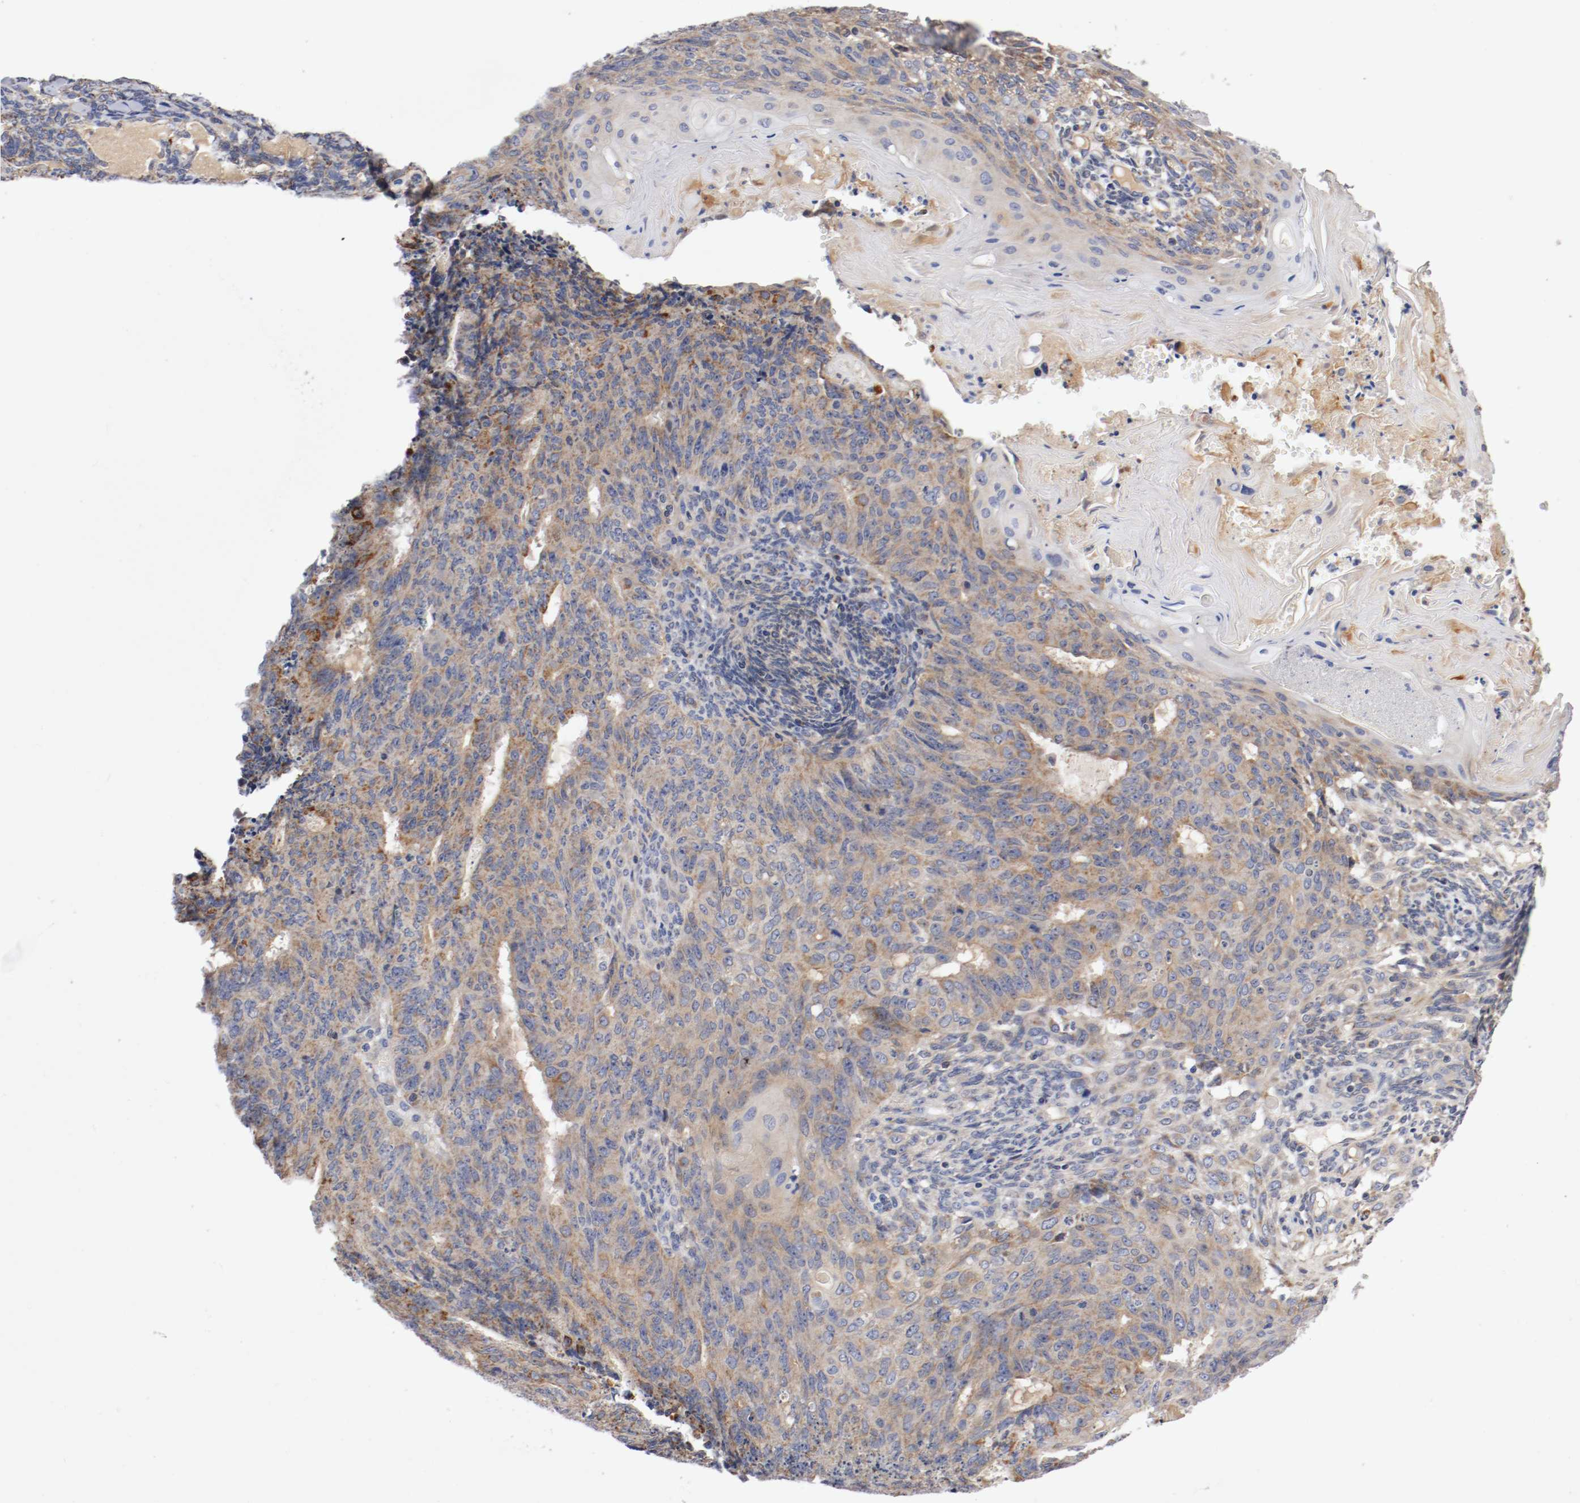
{"staining": {"intensity": "moderate", "quantity": ">75%", "location": "cytoplasmic/membranous"}, "tissue": "endometrial cancer", "cell_type": "Tumor cells", "image_type": "cancer", "snomed": [{"axis": "morphology", "description": "Neoplasm, malignant, NOS"}, {"axis": "topography", "description": "Endometrium"}], "caption": "Brown immunohistochemical staining in human neoplasm (malignant) (endometrial) exhibits moderate cytoplasmic/membranous expression in approximately >75% of tumor cells.", "gene": "PCSK6", "patient": {"sex": "female", "age": 74}}